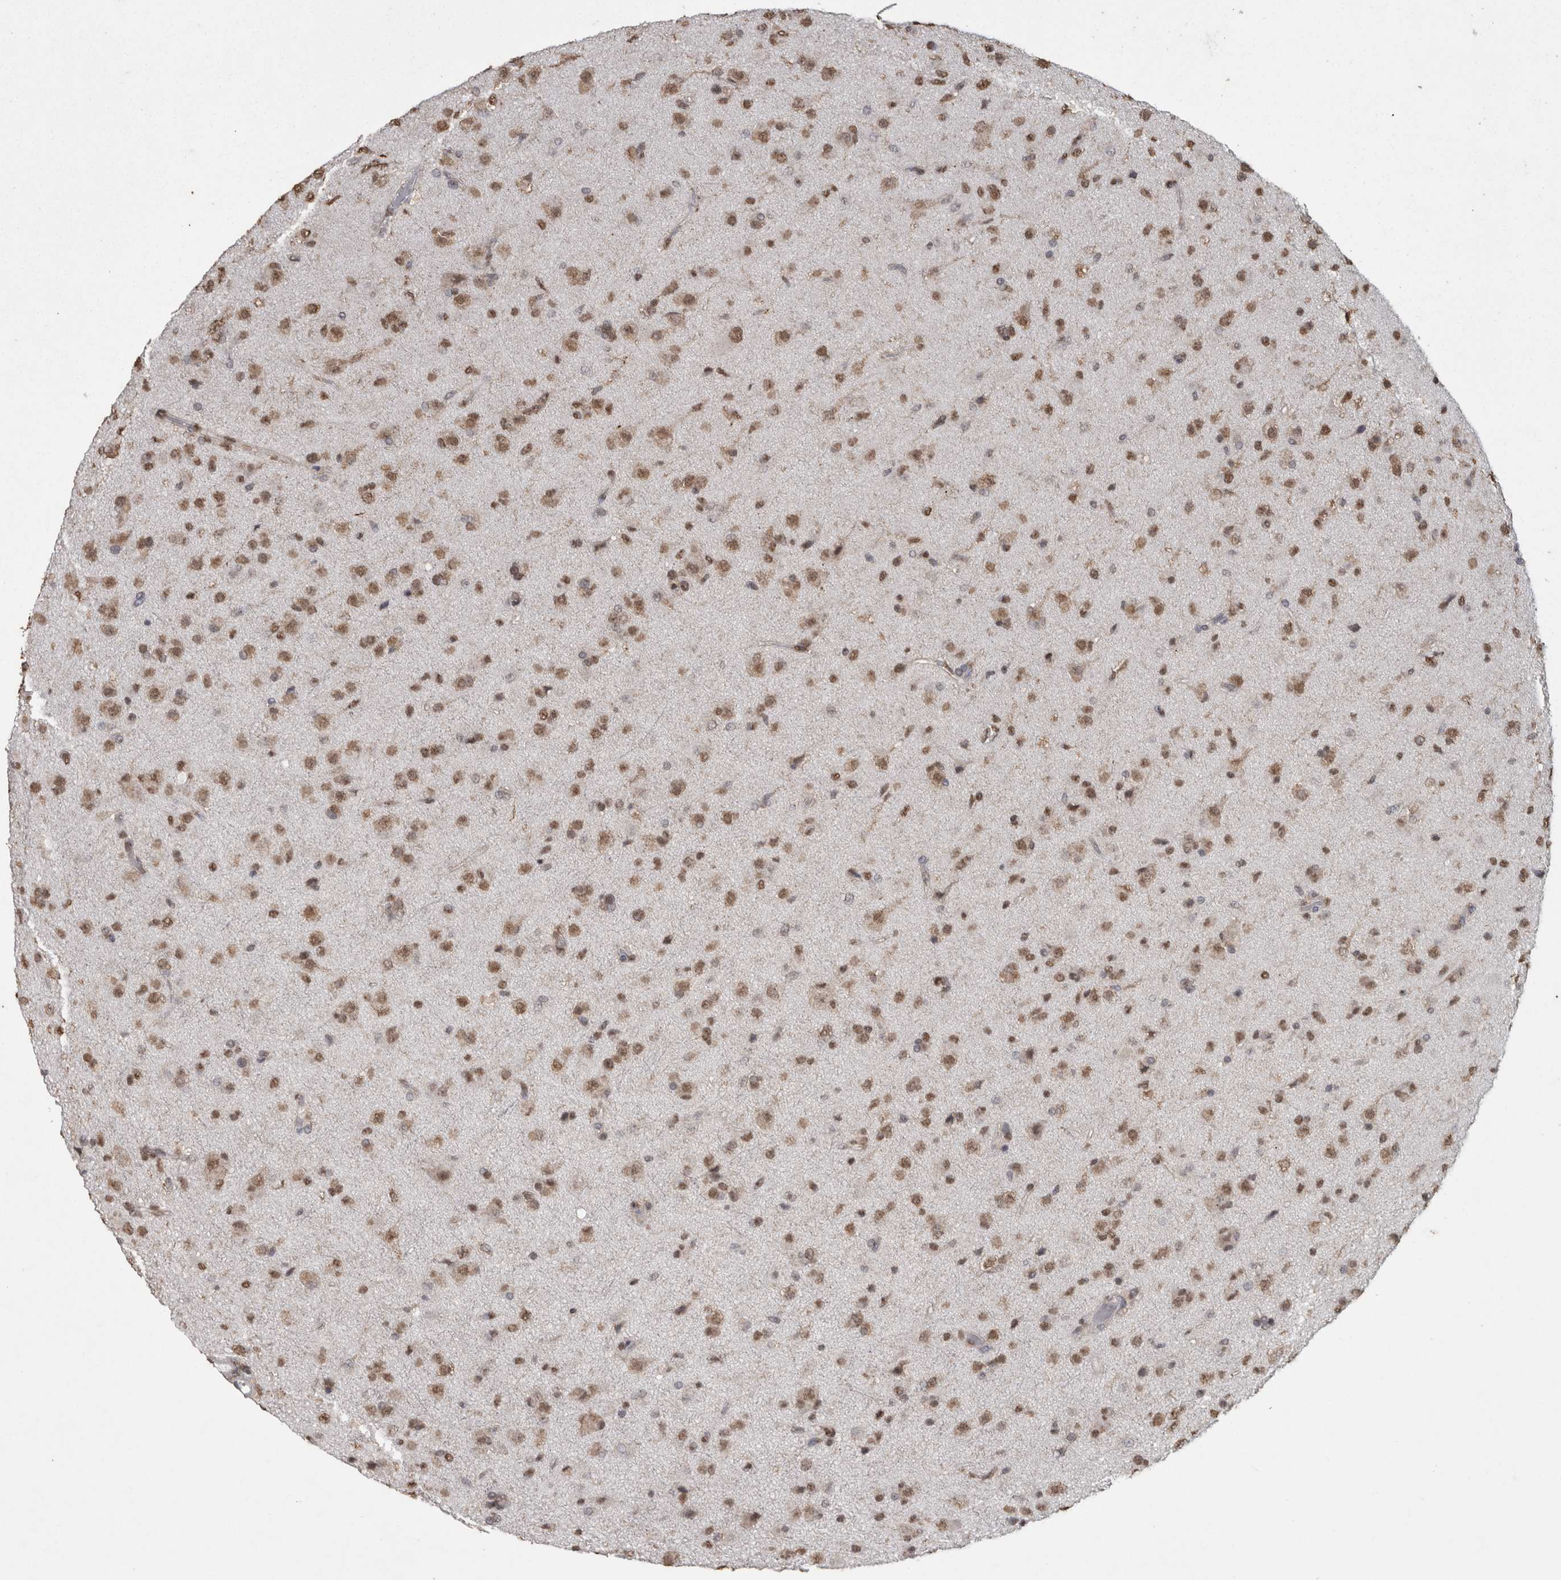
{"staining": {"intensity": "moderate", "quantity": ">75%", "location": "nuclear"}, "tissue": "glioma", "cell_type": "Tumor cells", "image_type": "cancer", "snomed": [{"axis": "morphology", "description": "Glioma, malignant, Low grade"}, {"axis": "topography", "description": "Brain"}], "caption": "Immunohistochemistry (IHC) of human malignant glioma (low-grade) shows medium levels of moderate nuclear expression in approximately >75% of tumor cells.", "gene": "SMAD7", "patient": {"sex": "male", "age": 65}}